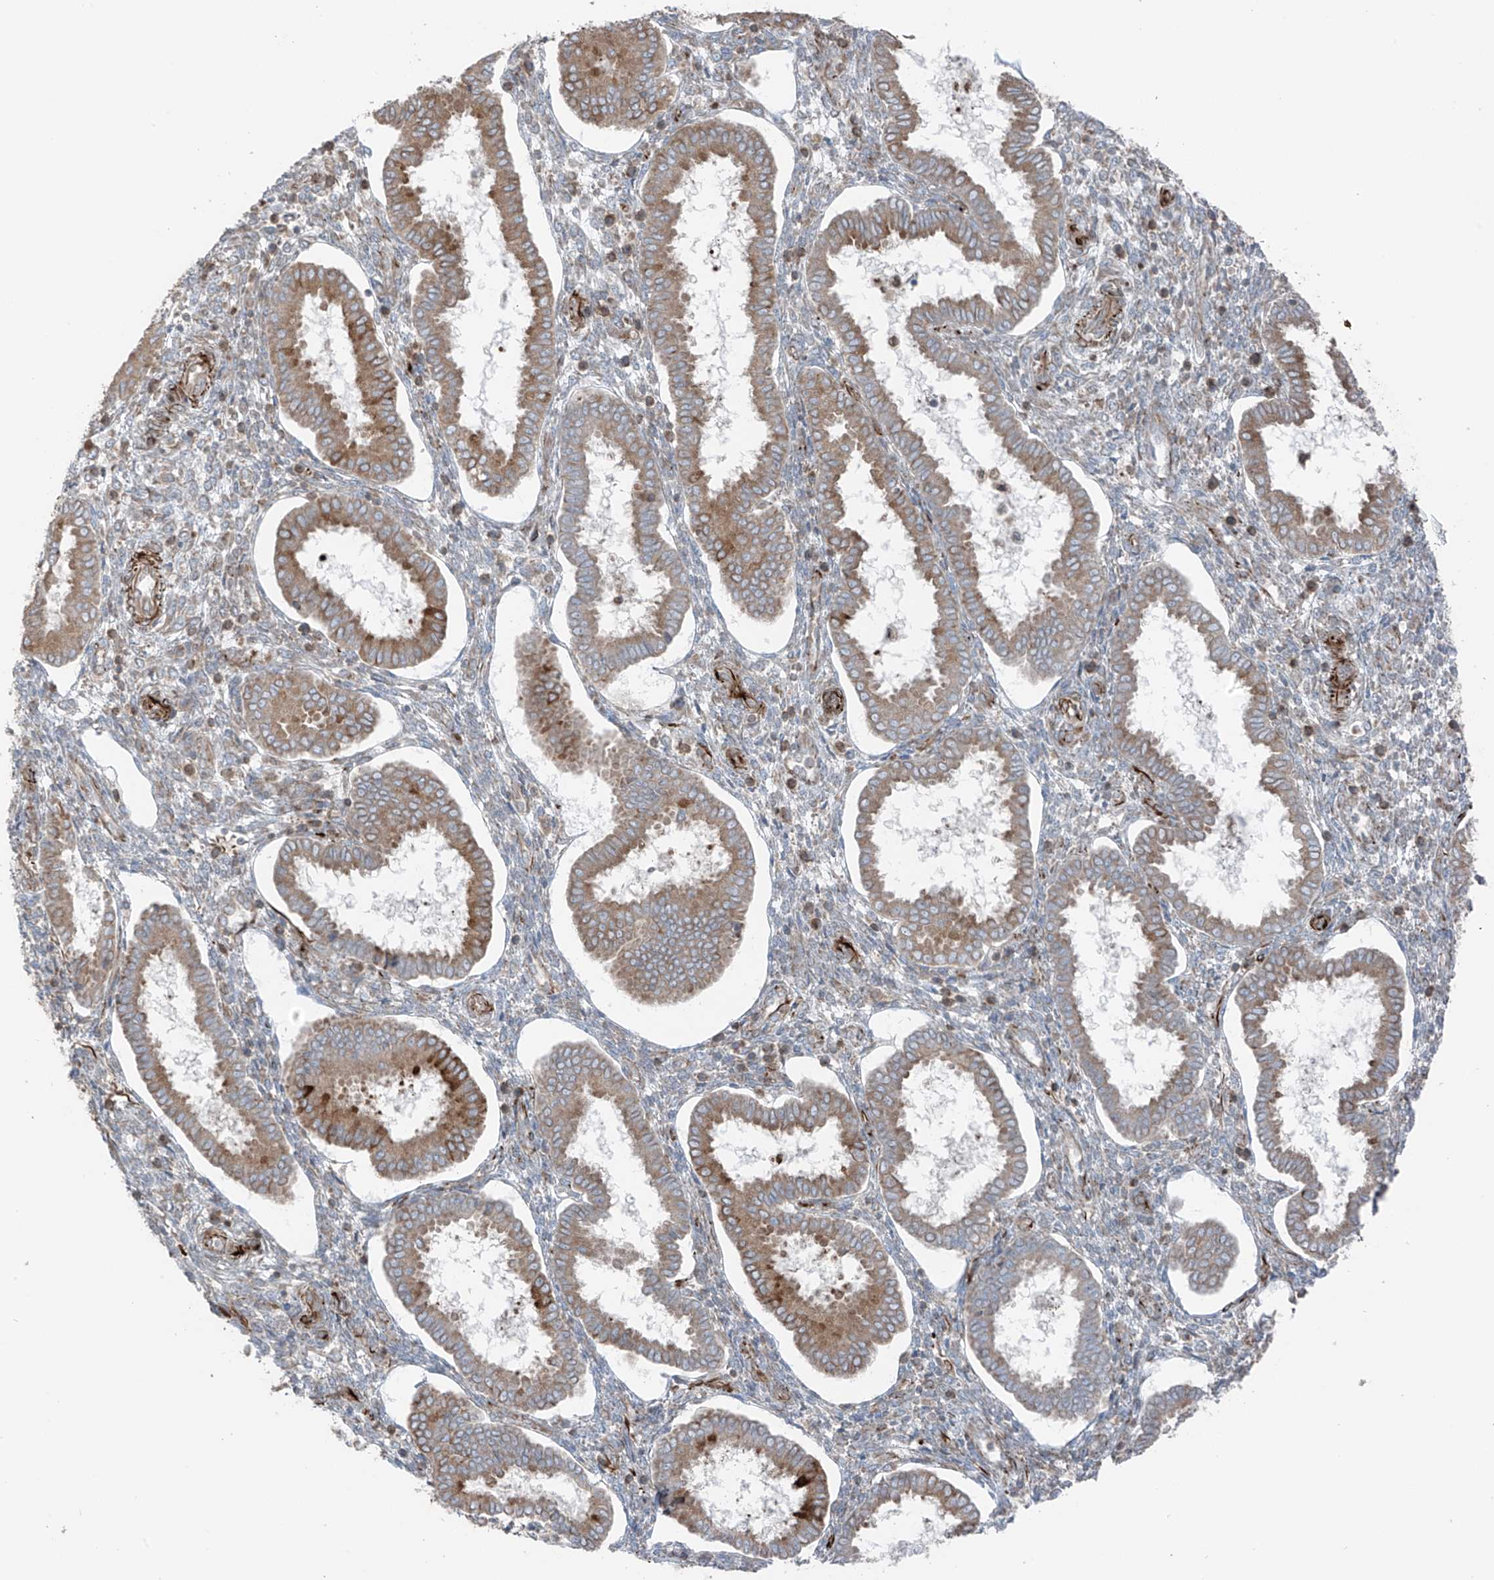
{"staining": {"intensity": "negative", "quantity": "none", "location": "none"}, "tissue": "endometrium", "cell_type": "Cells in endometrial stroma", "image_type": "normal", "snomed": [{"axis": "morphology", "description": "Normal tissue, NOS"}, {"axis": "topography", "description": "Endometrium"}], "caption": "High magnification brightfield microscopy of unremarkable endometrium stained with DAB (brown) and counterstained with hematoxylin (blue): cells in endometrial stroma show no significant expression. Brightfield microscopy of IHC stained with DAB (3,3'-diaminobenzidine) (brown) and hematoxylin (blue), captured at high magnification.", "gene": "ERLEC1", "patient": {"sex": "female", "age": 24}}